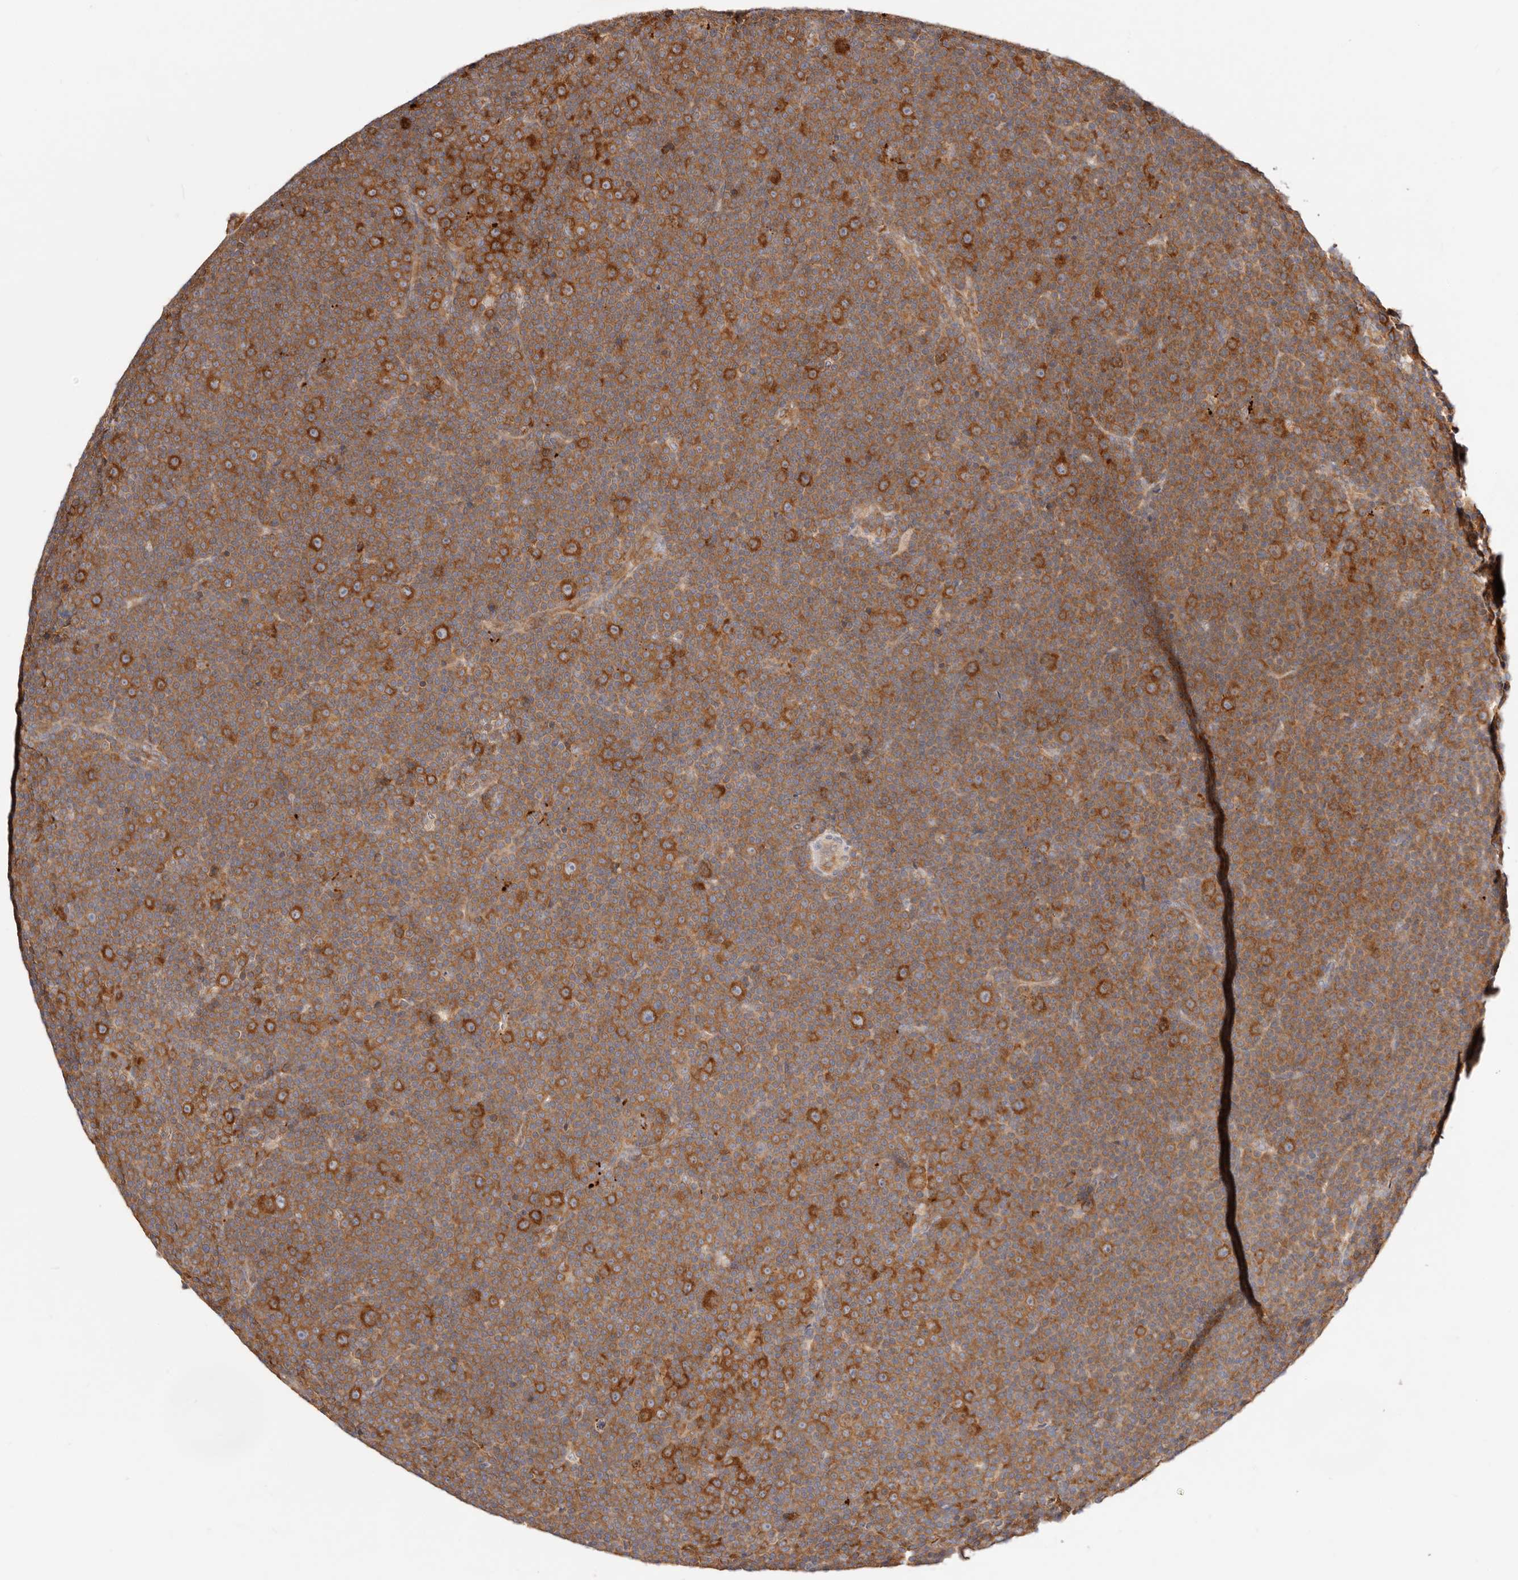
{"staining": {"intensity": "strong", "quantity": ">75%", "location": "cytoplasmic/membranous"}, "tissue": "lymphoma", "cell_type": "Tumor cells", "image_type": "cancer", "snomed": [{"axis": "morphology", "description": "Malignant lymphoma, non-Hodgkin's type, Low grade"}, {"axis": "topography", "description": "Lymph node"}], "caption": "High-power microscopy captured an IHC micrograph of lymphoma, revealing strong cytoplasmic/membranous expression in about >75% of tumor cells.", "gene": "GNA13", "patient": {"sex": "female", "age": 67}}